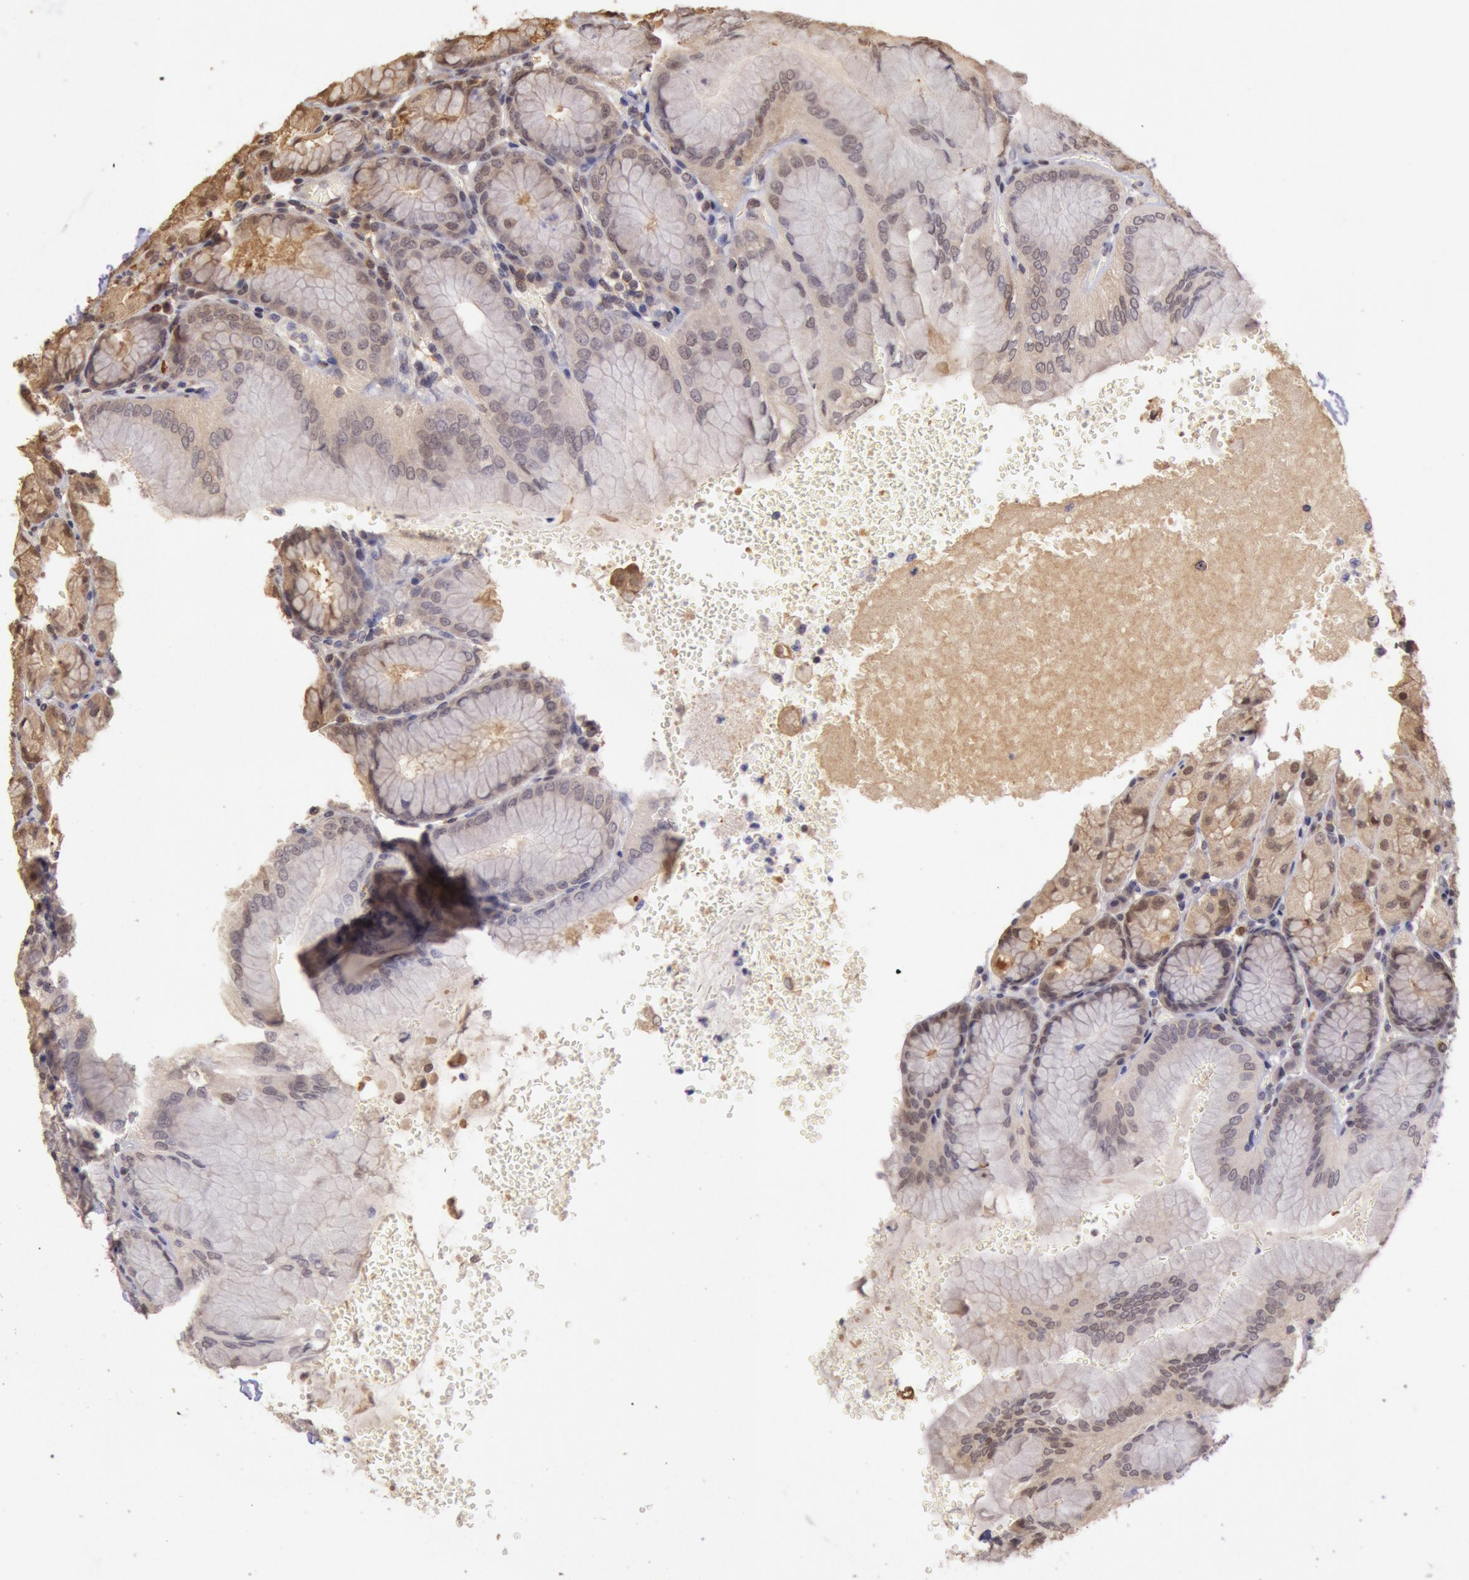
{"staining": {"intensity": "weak", "quantity": "25%-75%", "location": "cytoplasmic/membranous,nuclear"}, "tissue": "stomach", "cell_type": "Glandular cells", "image_type": "normal", "snomed": [{"axis": "morphology", "description": "Normal tissue, NOS"}, {"axis": "topography", "description": "Stomach, upper"}, {"axis": "topography", "description": "Stomach"}], "caption": "Benign stomach shows weak cytoplasmic/membranous,nuclear expression in approximately 25%-75% of glandular cells, visualized by immunohistochemistry. Nuclei are stained in blue.", "gene": "SOD1", "patient": {"sex": "male", "age": 76}}